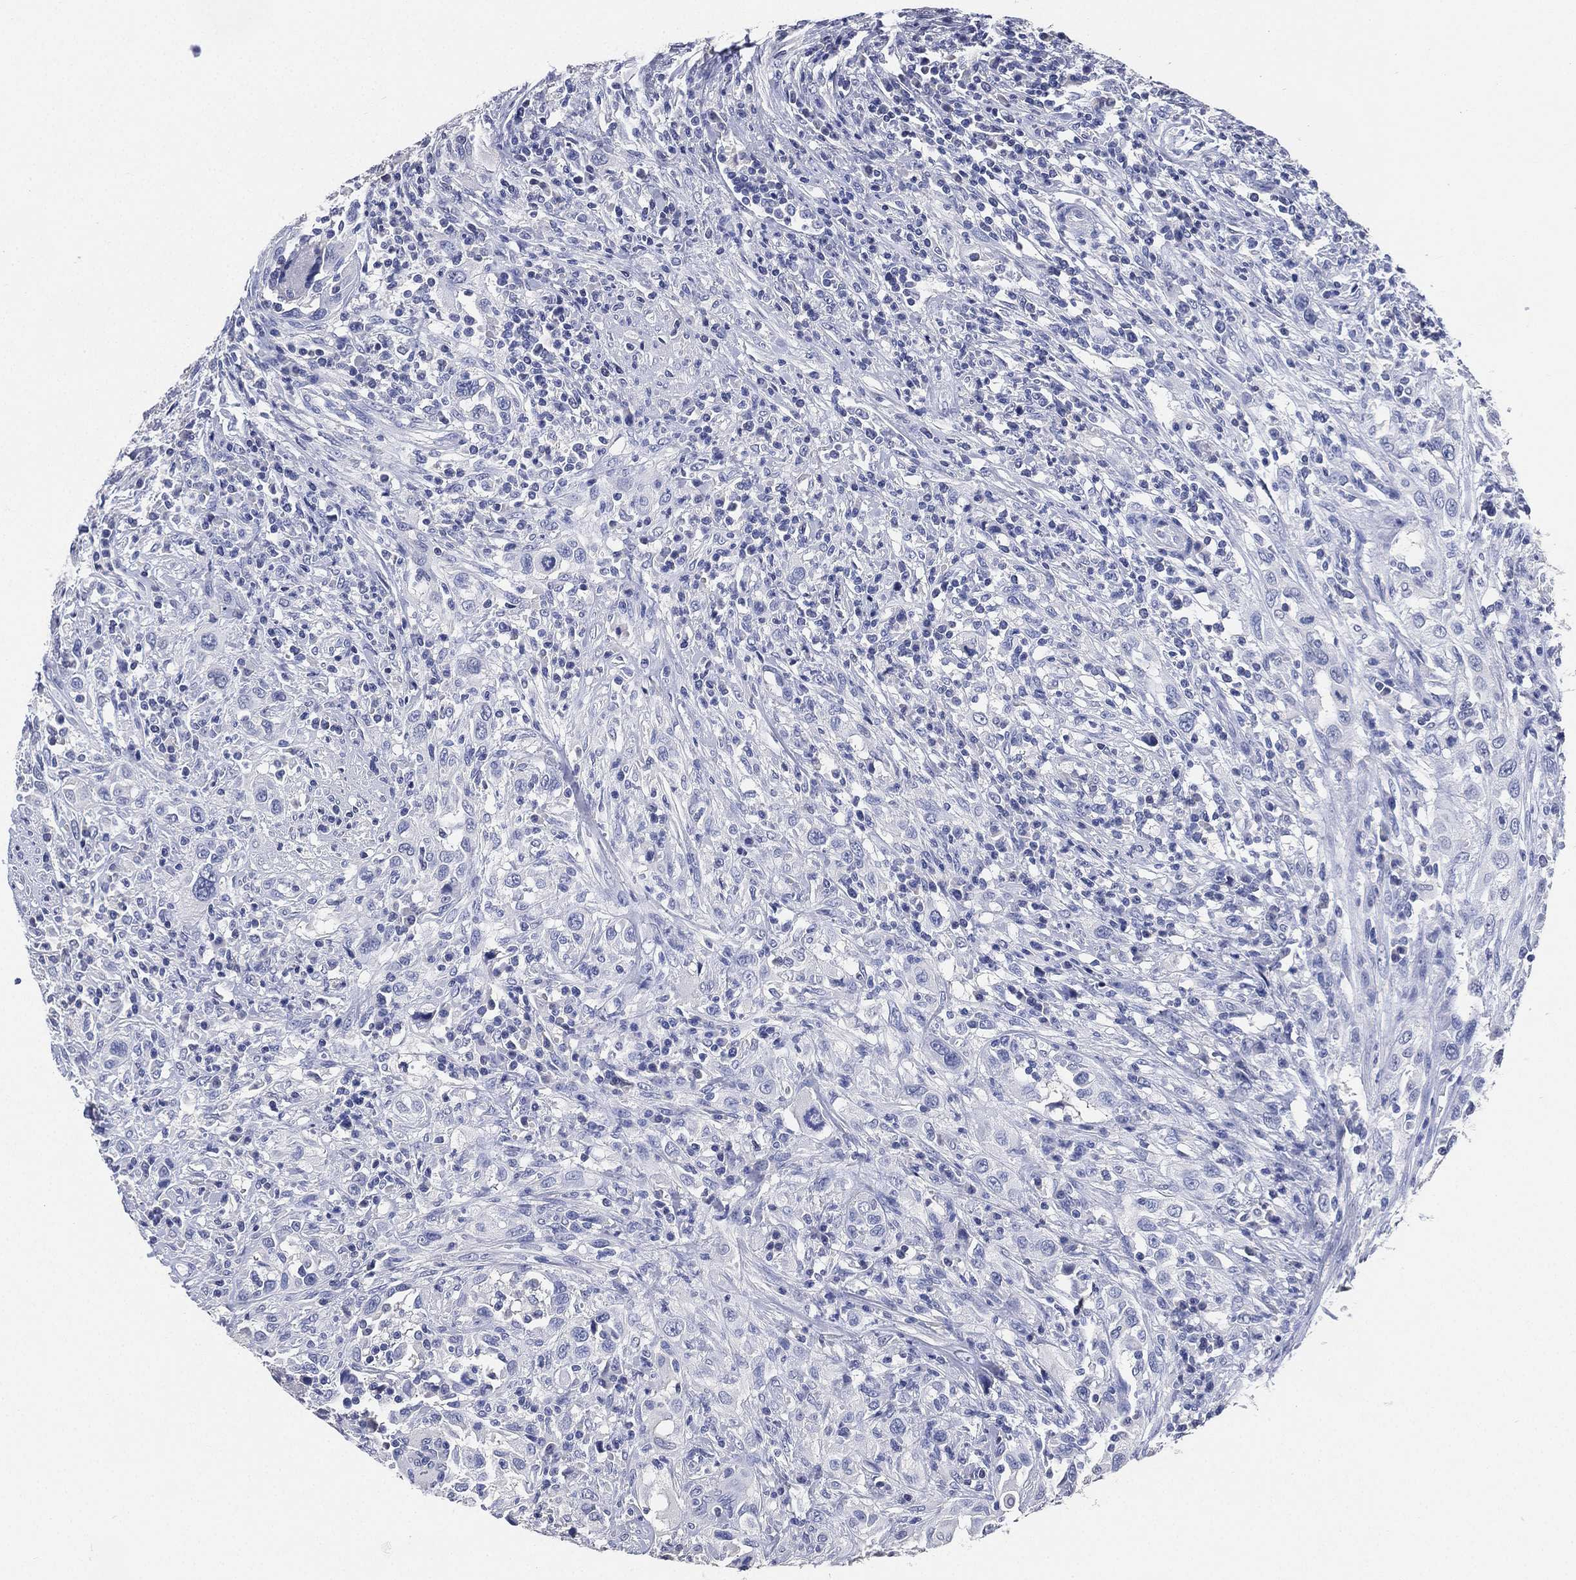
{"staining": {"intensity": "negative", "quantity": "none", "location": "none"}, "tissue": "urothelial cancer", "cell_type": "Tumor cells", "image_type": "cancer", "snomed": [{"axis": "morphology", "description": "Urothelial carcinoma, NOS"}, {"axis": "morphology", "description": "Urothelial carcinoma, High grade"}, {"axis": "topography", "description": "Urinary bladder"}], "caption": "Immunohistochemical staining of human high-grade urothelial carcinoma displays no significant positivity in tumor cells. The staining is performed using DAB brown chromogen with nuclei counter-stained in using hematoxylin.", "gene": "IYD", "patient": {"sex": "female", "age": 64}}